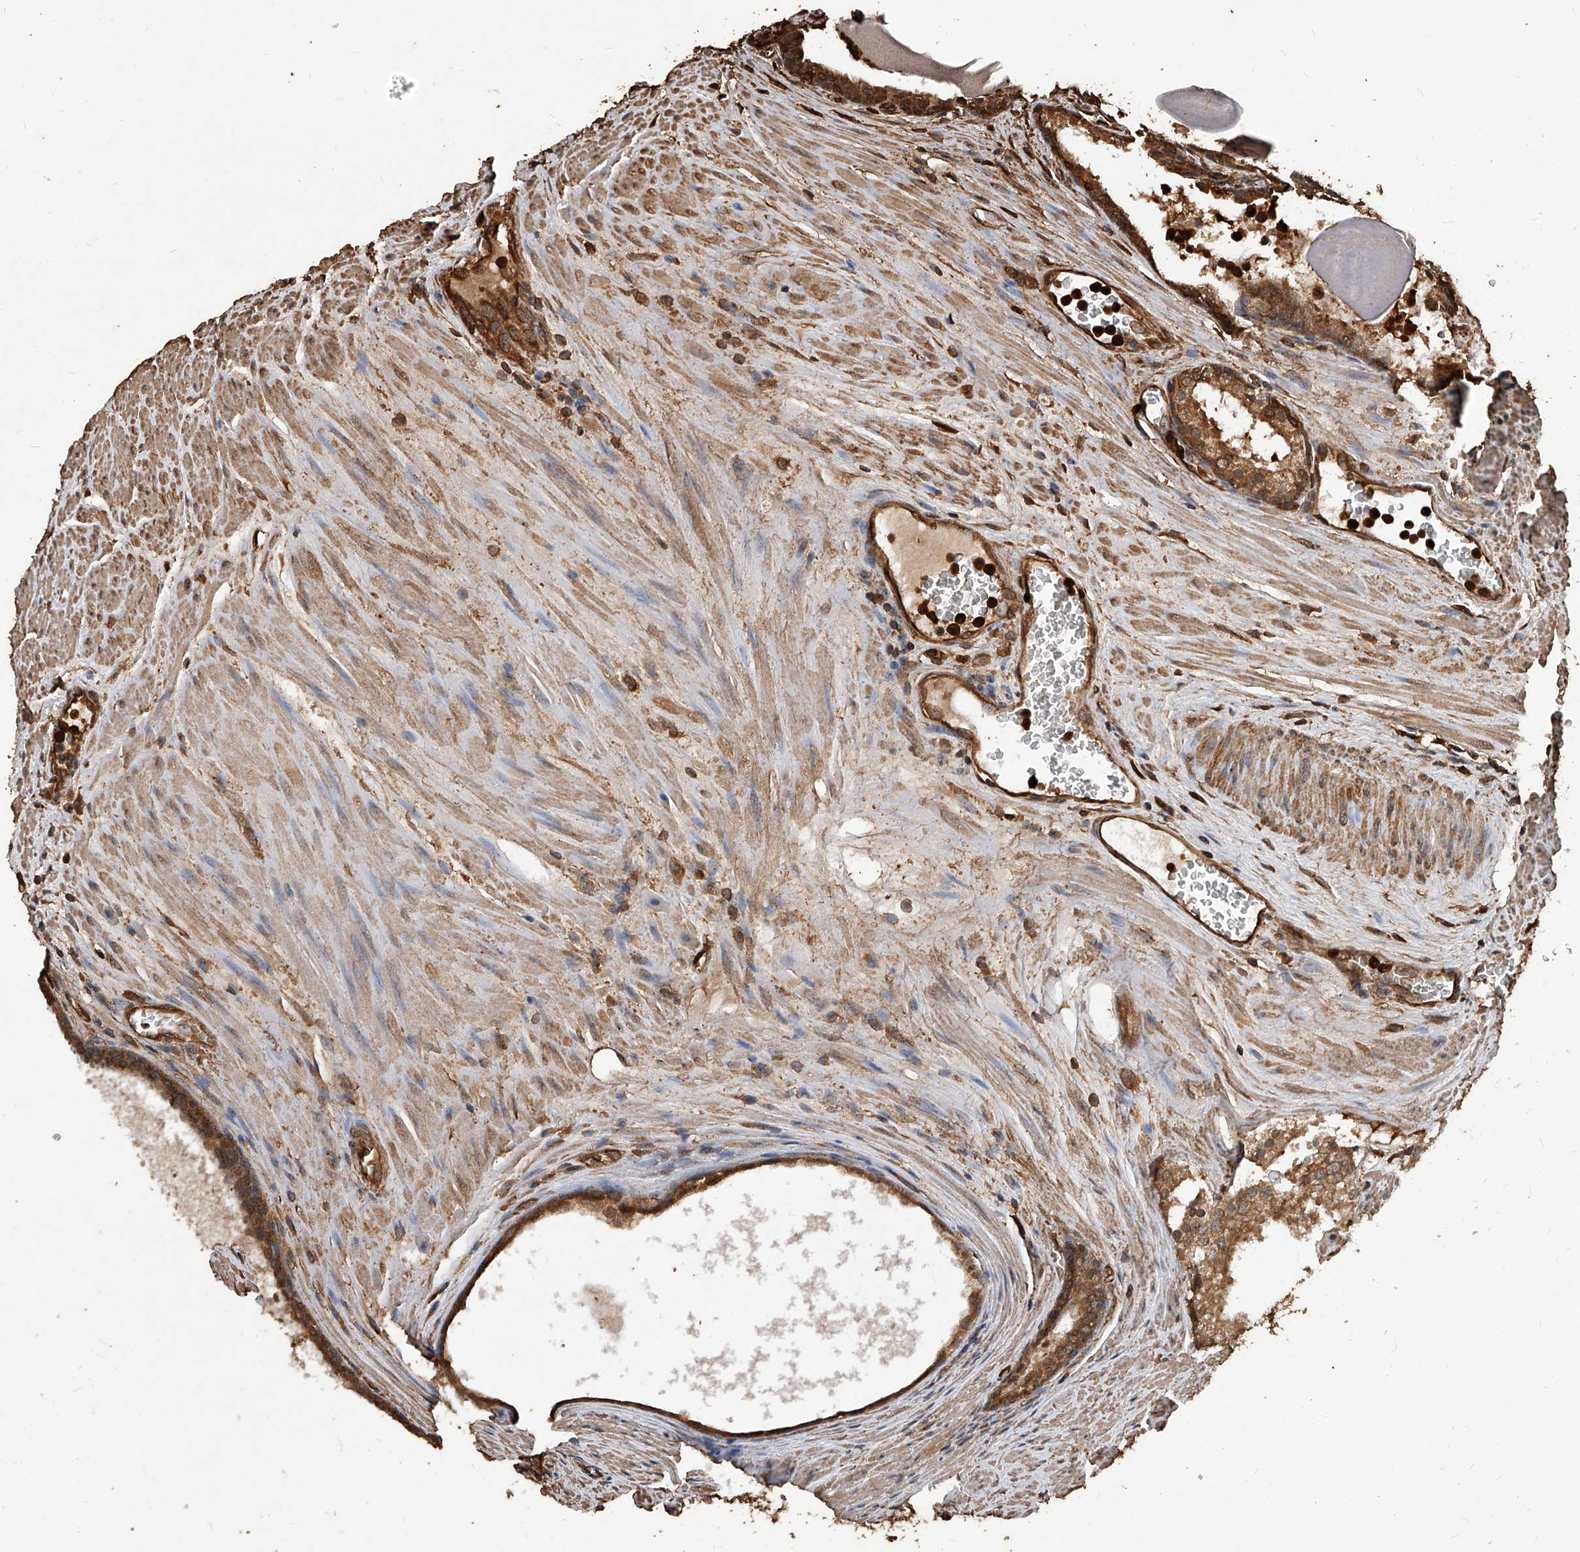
{"staining": {"intensity": "moderate", "quantity": ">75%", "location": "cytoplasmic/membranous"}, "tissue": "prostate cancer", "cell_type": "Tumor cells", "image_type": "cancer", "snomed": [{"axis": "morphology", "description": "Adenocarcinoma, Low grade"}, {"axis": "topography", "description": "Prostate"}], "caption": "Human adenocarcinoma (low-grade) (prostate) stained with a brown dye reveals moderate cytoplasmic/membranous positive staining in about >75% of tumor cells.", "gene": "UCP2", "patient": {"sex": "male", "age": 54}}